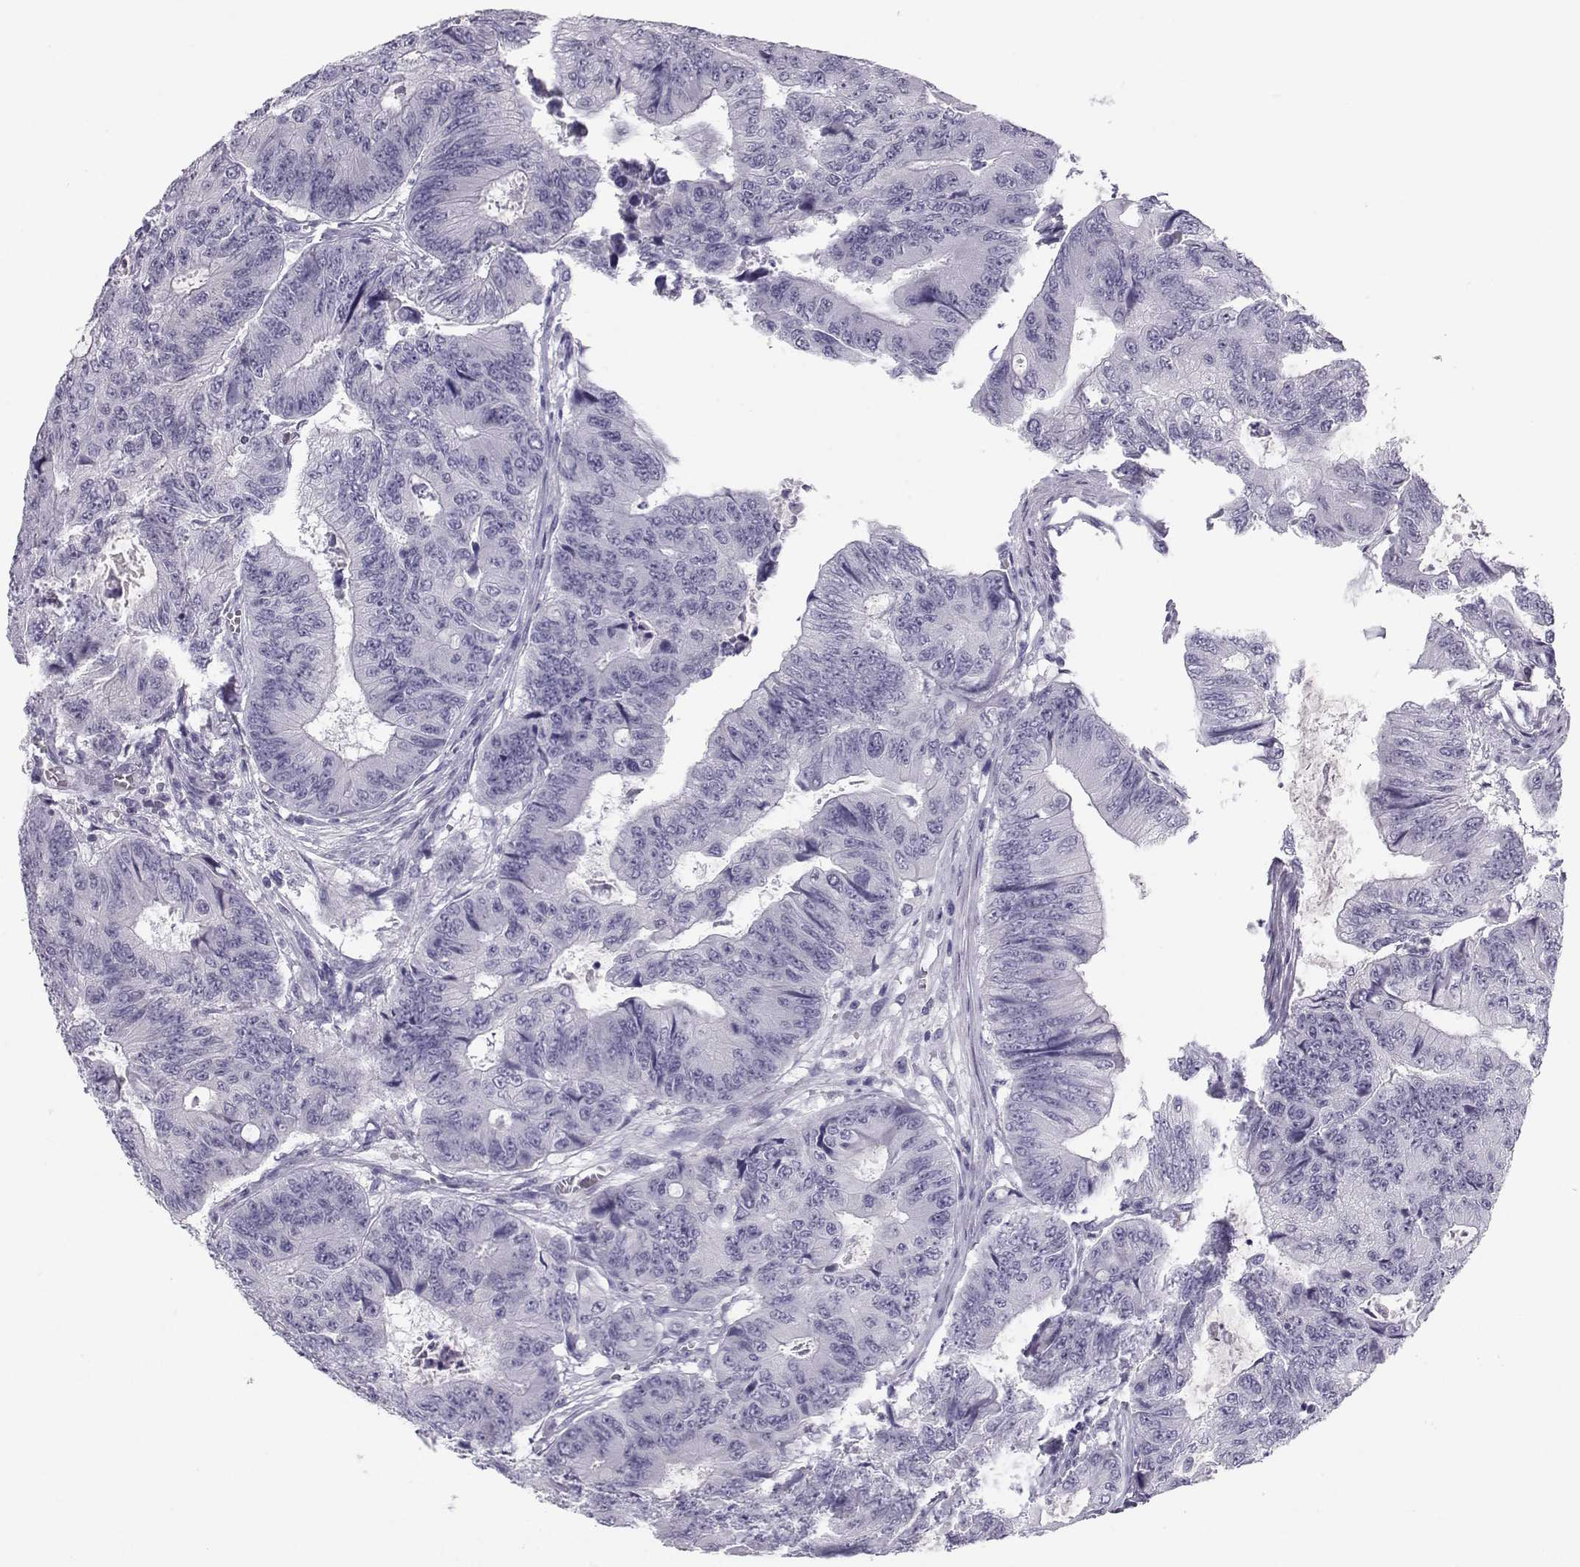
{"staining": {"intensity": "negative", "quantity": "none", "location": "none"}, "tissue": "colorectal cancer", "cell_type": "Tumor cells", "image_type": "cancer", "snomed": [{"axis": "morphology", "description": "Adenocarcinoma, NOS"}, {"axis": "topography", "description": "Colon"}], "caption": "Colorectal cancer was stained to show a protein in brown. There is no significant expression in tumor cells. Brightfield microscopy of immunohistochemistry stained with DAB (brown) and hematoxylin (blue), captured at high magnification.", "gene": "PCSK1N", "patient": {"sex": "female", "age": 48}}